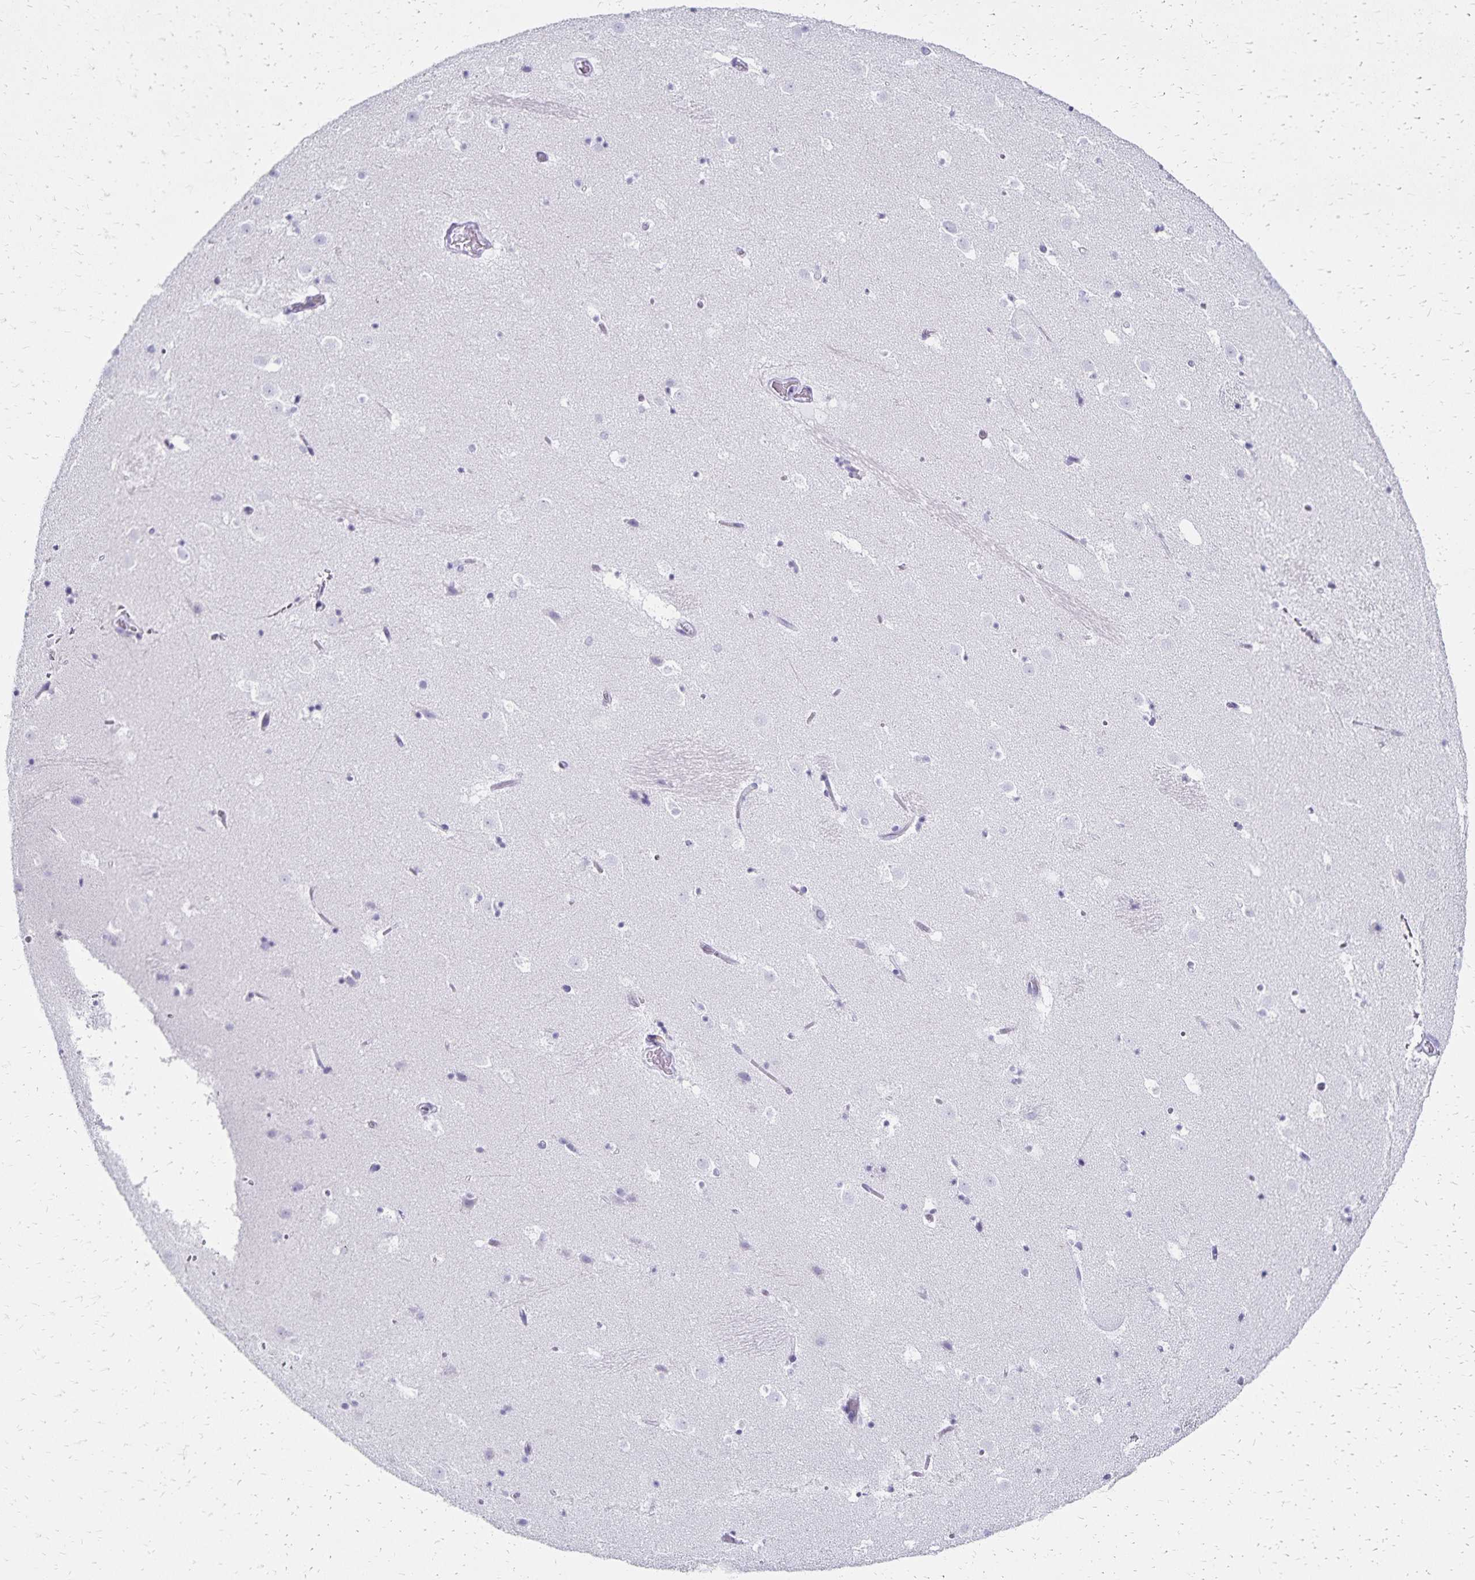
{"staining": {"intensity": "negative", "quantity": "none", "location": "none"}, "tissue": "caudate", "cell_type": "Glial cells", "image_type": "normal", "snomed": [{"axis": "morphology", "description": "Normal tissue, NOS"}, {"axis": "topography", "description": "Lateral ventricle wall"}], "caption": "A high-resolution photomicrograph shows immunohistochemistry staining of normal caudate, which reveals no significant staining in glial cells.", "gene": "GIP", "patient": {"sex": "male", "age": 37}}